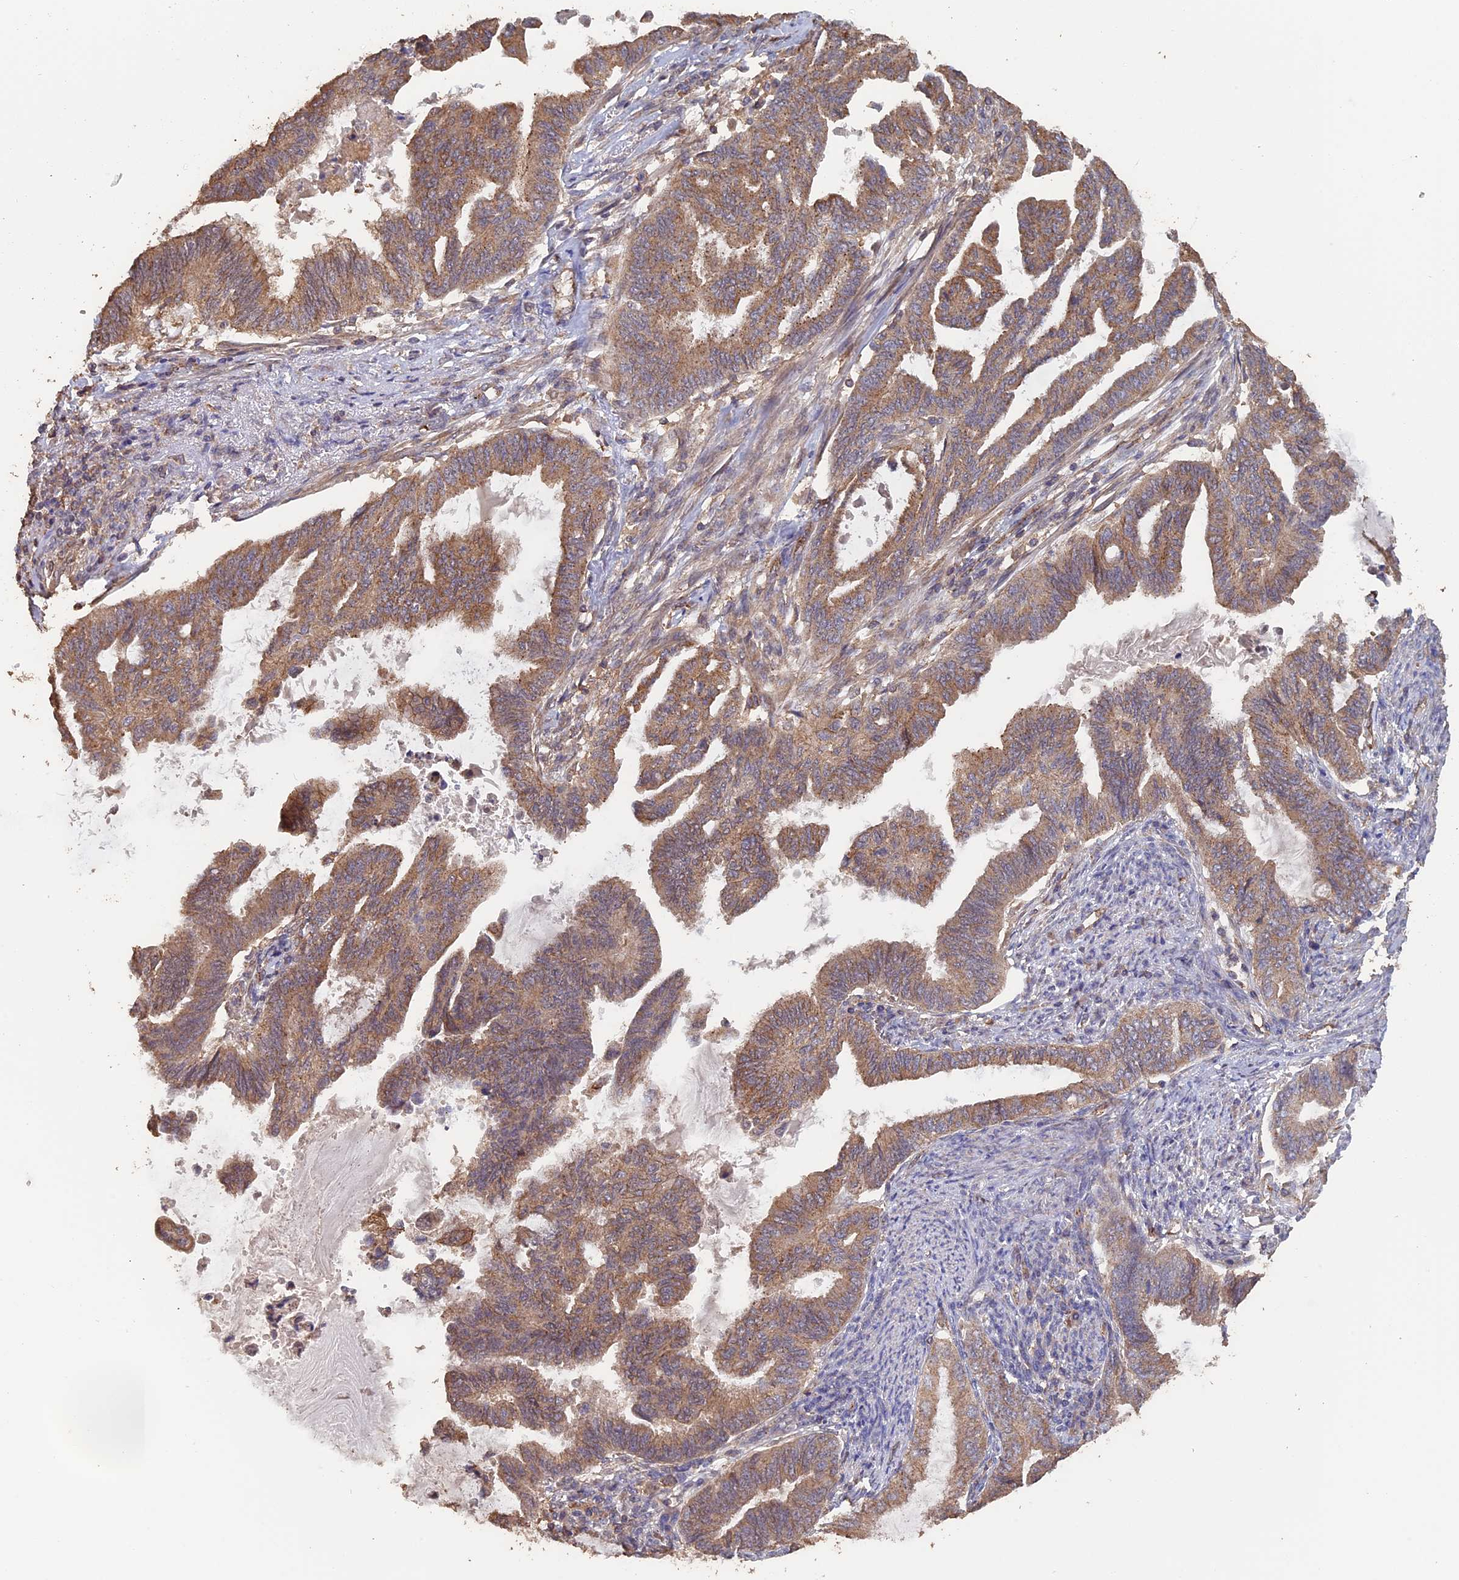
{"staining": {"intensity": "moderate", "quantity": ">75%", "location": "cytoplasmic/membranous"}, "tissue": "endometrial cancer", "cell_type": "Tumor cells", "image_type": "cancer", "snomed": [{"axis": "morphology", "description": "Adenocarcinoma, NOS"}, {"axis": "topography", "description": "Endometrium"}], "caption": "Immunohistochemistry of human adenocarcinoma (endometrial) demonstrates medium levels of moderate cytoplasmic/membranous positivity in approximately >75% of tumor cells.", "gene": "PIGQ", "patient": {"sex": "female", "age": 86}}